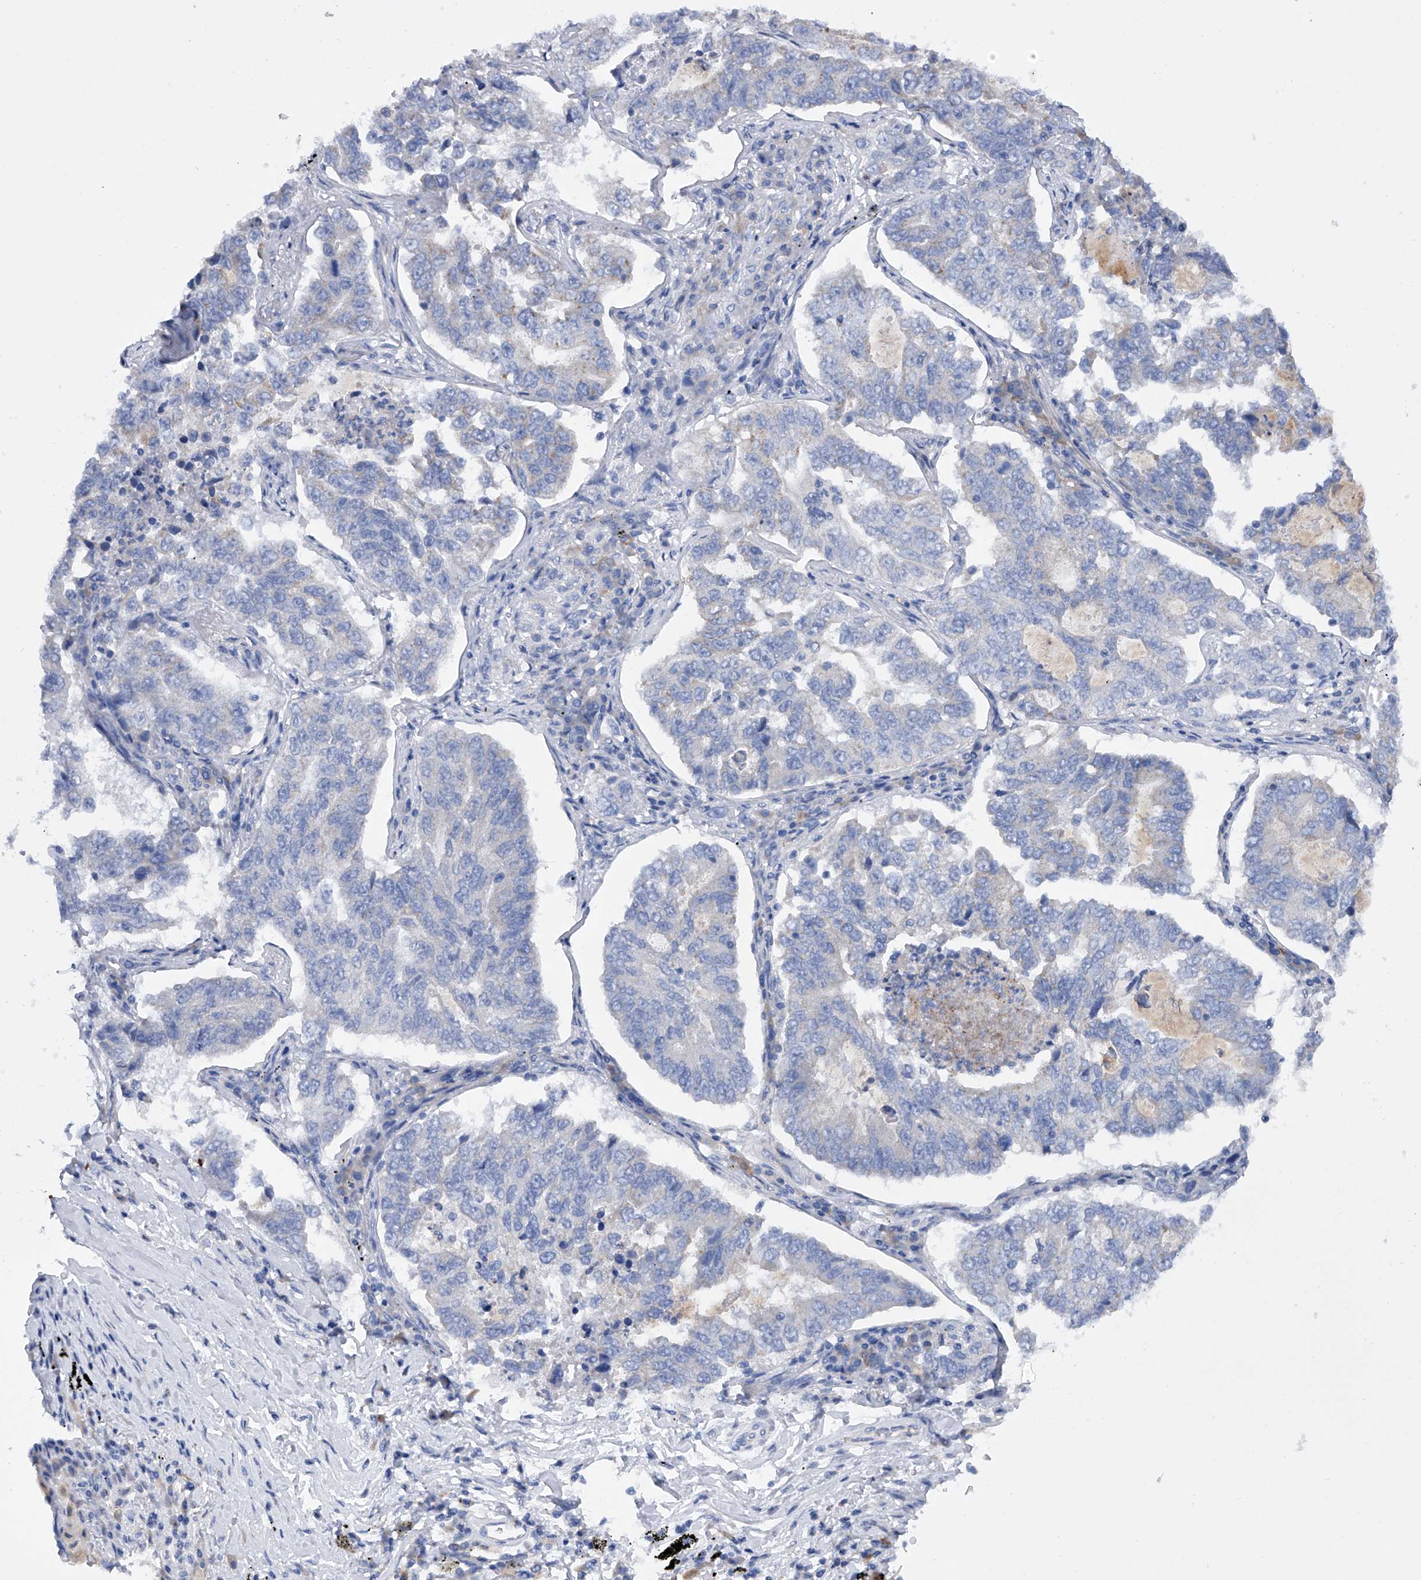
{"staining": {"intensity": "negative", "quantity": "none", "location": "none"}, "tissue": "lung cancer", "cell_type": "Tumor cells", "image_type": "cancer", "snomed": [{"axis": "morphology", "description": "Adenocarcinoma, NOS"}, {"axis": "topography", "description": "Lung"}], "caption": "An immunohistochemistry image of lung cancer is shown. There is no staining in tumor cells of lung cancer.", "gene": "MLYCD", "patient": {"sex": "female", "age": 51}}